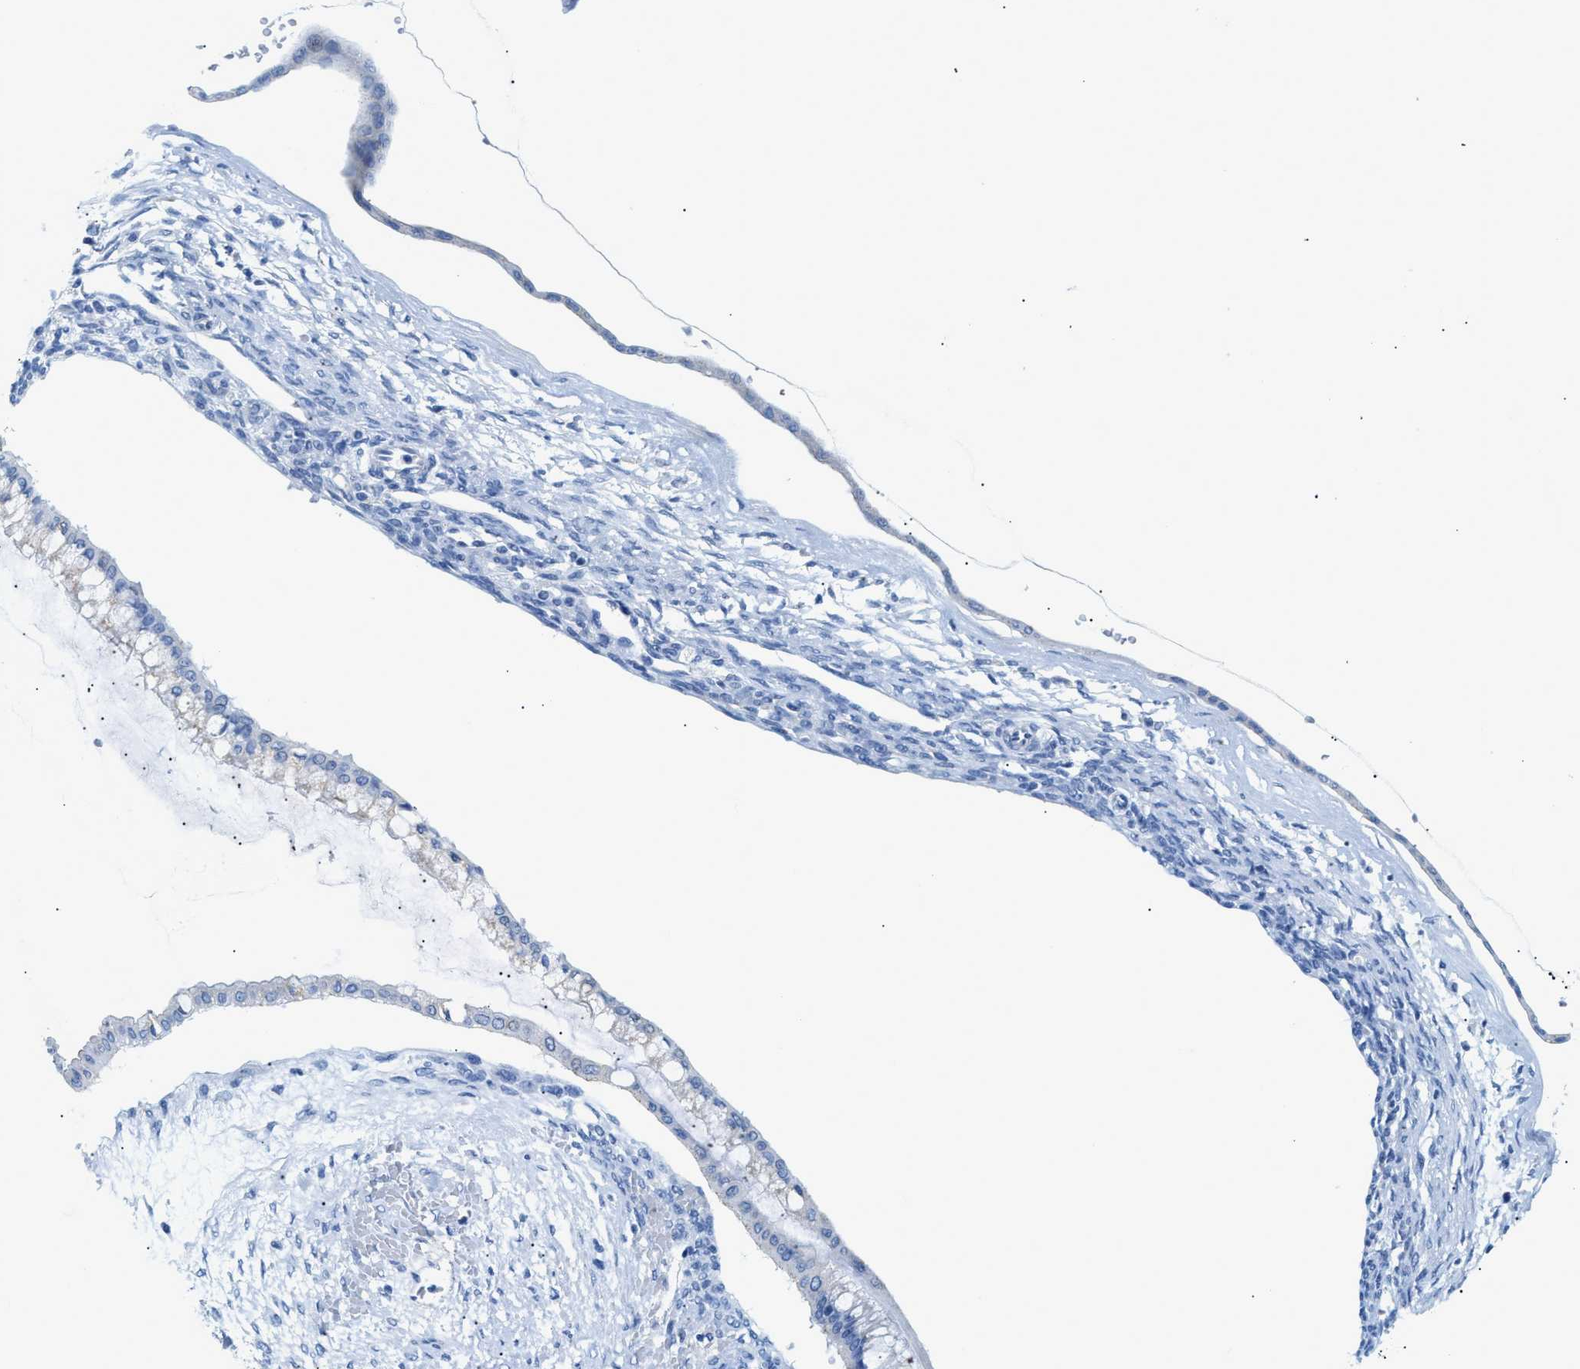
{"staining": {"intensity": "negative", "quantity": "none", "location": "none"}, "tissue": "ovarian cancer", "cell_type": "Tumor cells", "image_type": "cancer", "snomed": [{"axis": "morphology", "description": "Cystadenocarcinoma, mucinous, NOS"}, {"axis": "topography", "description": "Ovary"}], "caption": "Tumor cells are negative for brown protein staining in ovarian cancer.", "gene": "FDCSP", "patient": {"sex": "female", "age": 73}}